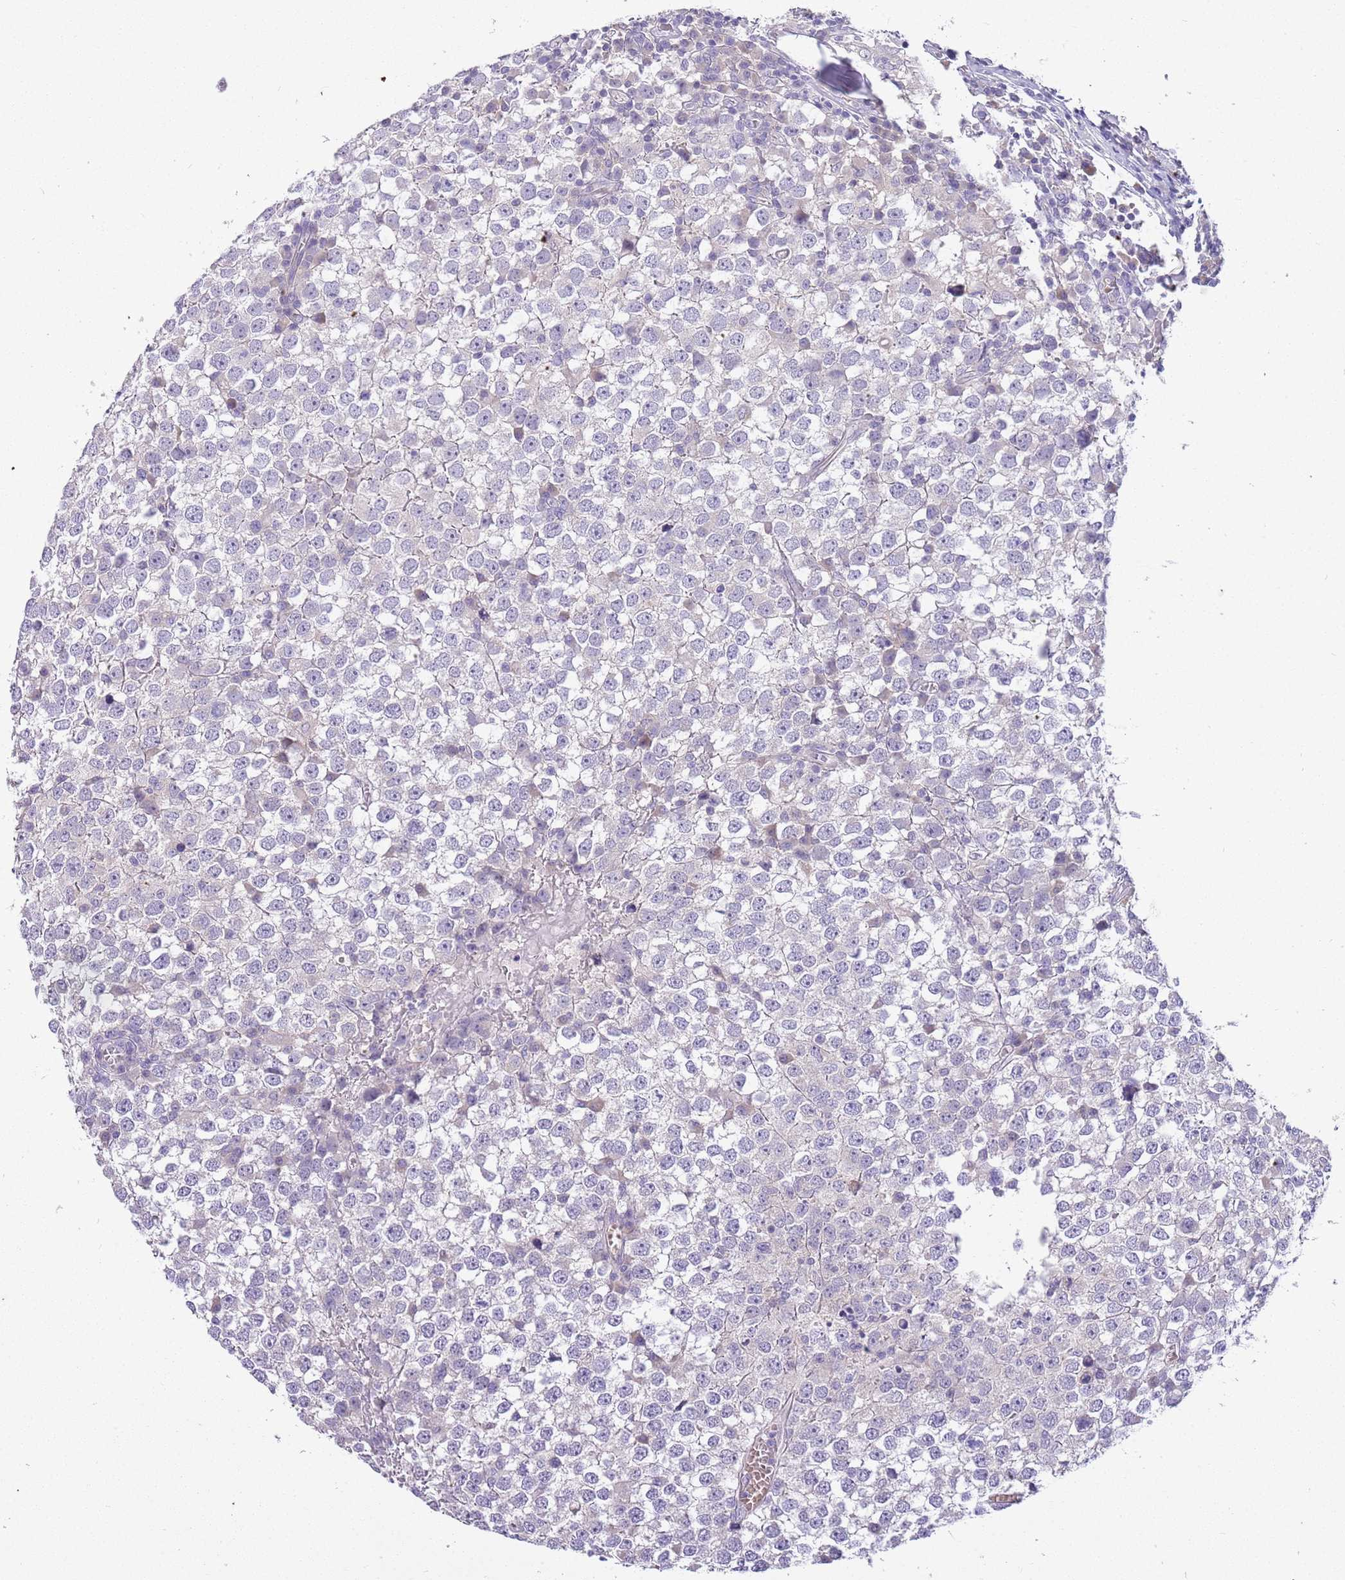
{"staining": {"intensity": "negative", "quantity": "none", "location": "none"}, "tissue": "testis cancer", "cell_type": "Tumor cells", "image_type": "cancer", "snomed": [{"axis": "morphology", "description": "Seminoma, NOS"}, {"axis": "topography", "description": "Testis"}], "caption": "High power microscopy image of an immunohistochemistry image of seminoma (testis), revealing no significant expression in tumor cells.", "gene": "CFAP73", "patient": {"sex": "male", "age": 65}}